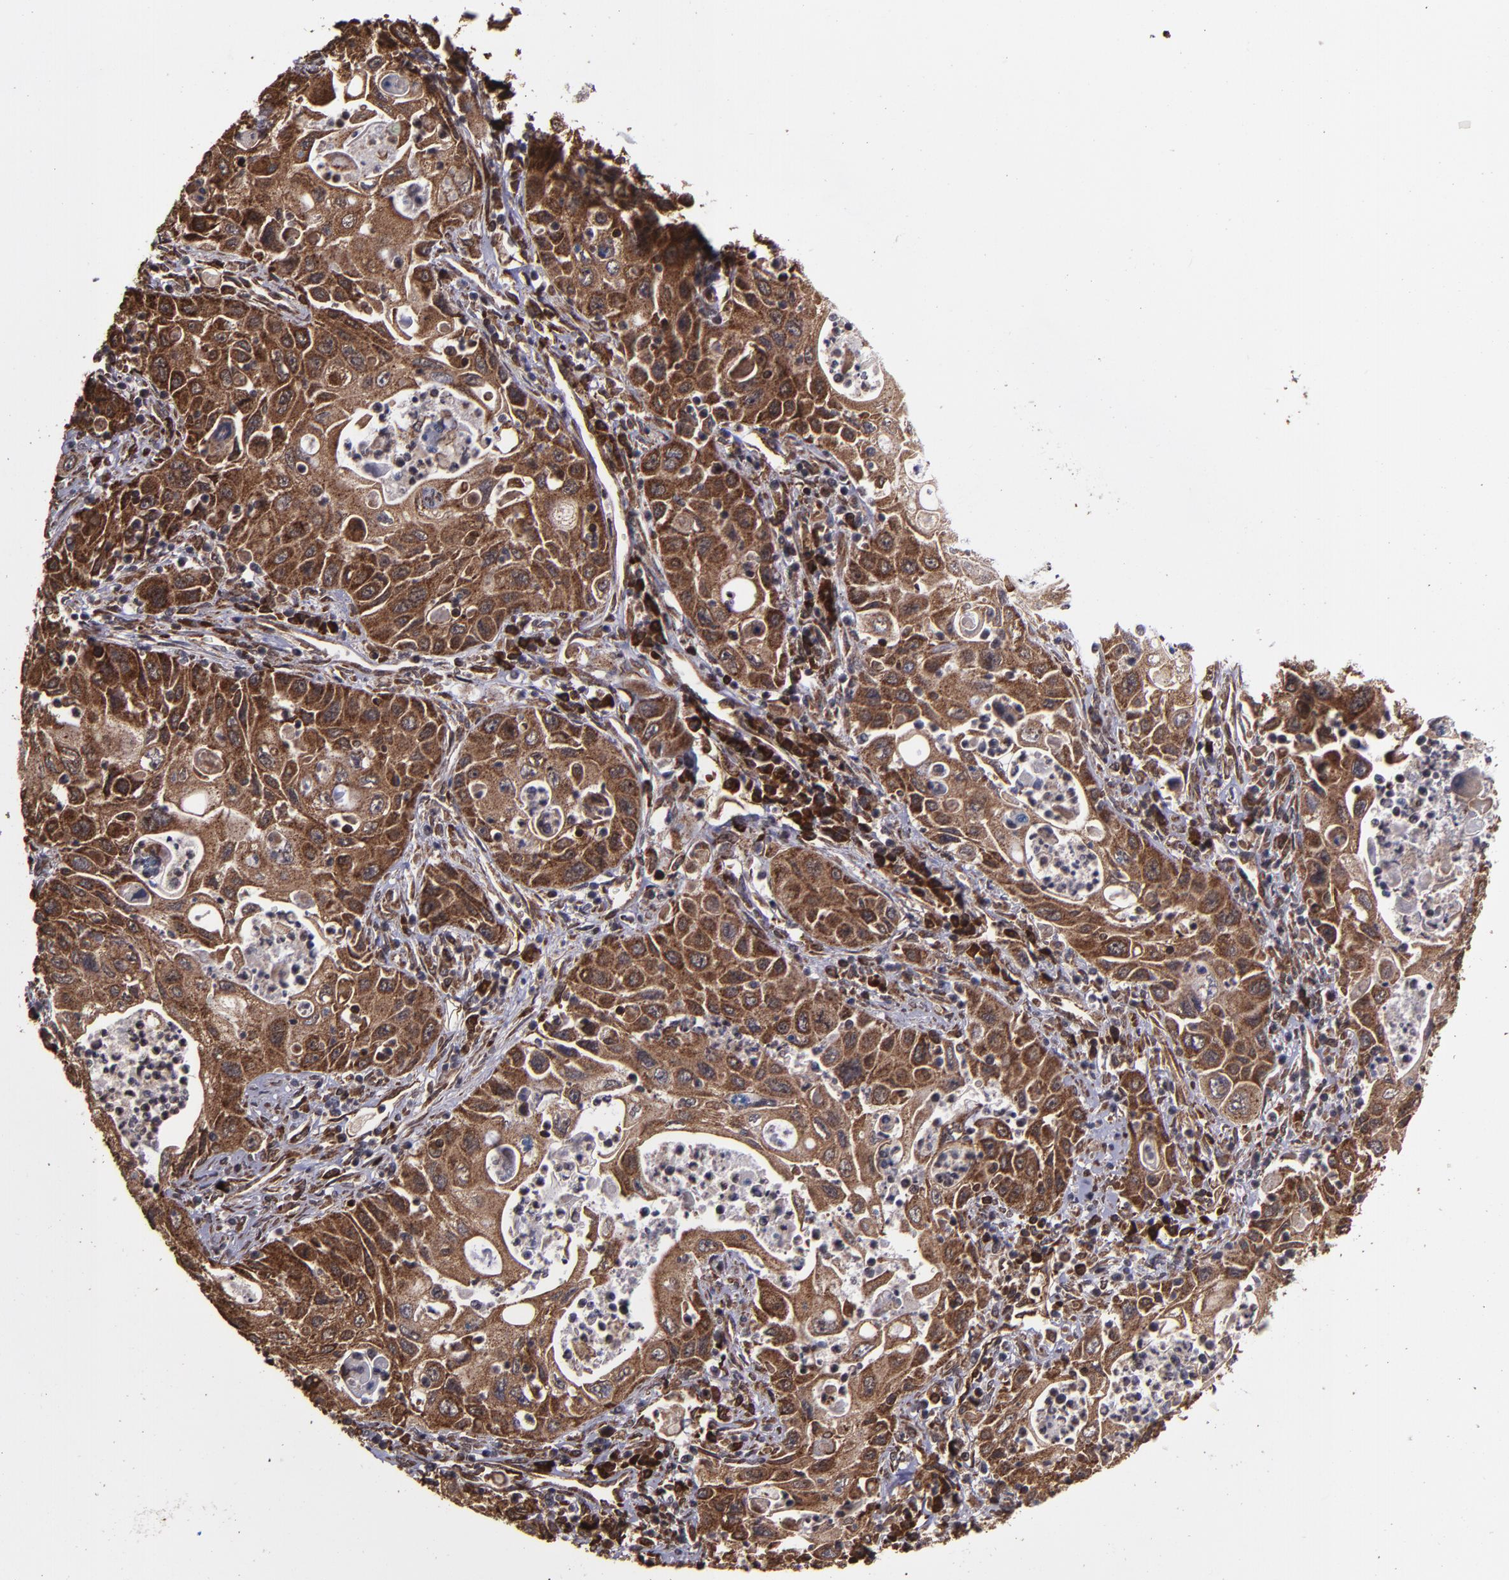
{"staining": {"intensity": "strong", "quantity": ">75%", "location": "cytoplasmic/membranous,nuclear"}, "tissue": "pancreatic cancer", "cell_type": "Tumor cells", "image_type": "cancer", "snomed": [{"axis": "morphology", "description": "Adenocarcinoma, NOS"}, {"axis": "topography", "description": "Pancreas"}], "caption": "Immunohistochemistry (IHC) image of pancreatic cancer (adenocarcinoma) stained for a protein (brown), which demonstrates high levels of strong cytoplasmic/membranous and nuclear positivity in approximately >75% of tumor cells.", "gene": "EIF4ENIF1", "patient": {"sex": "male", "age": 70}}